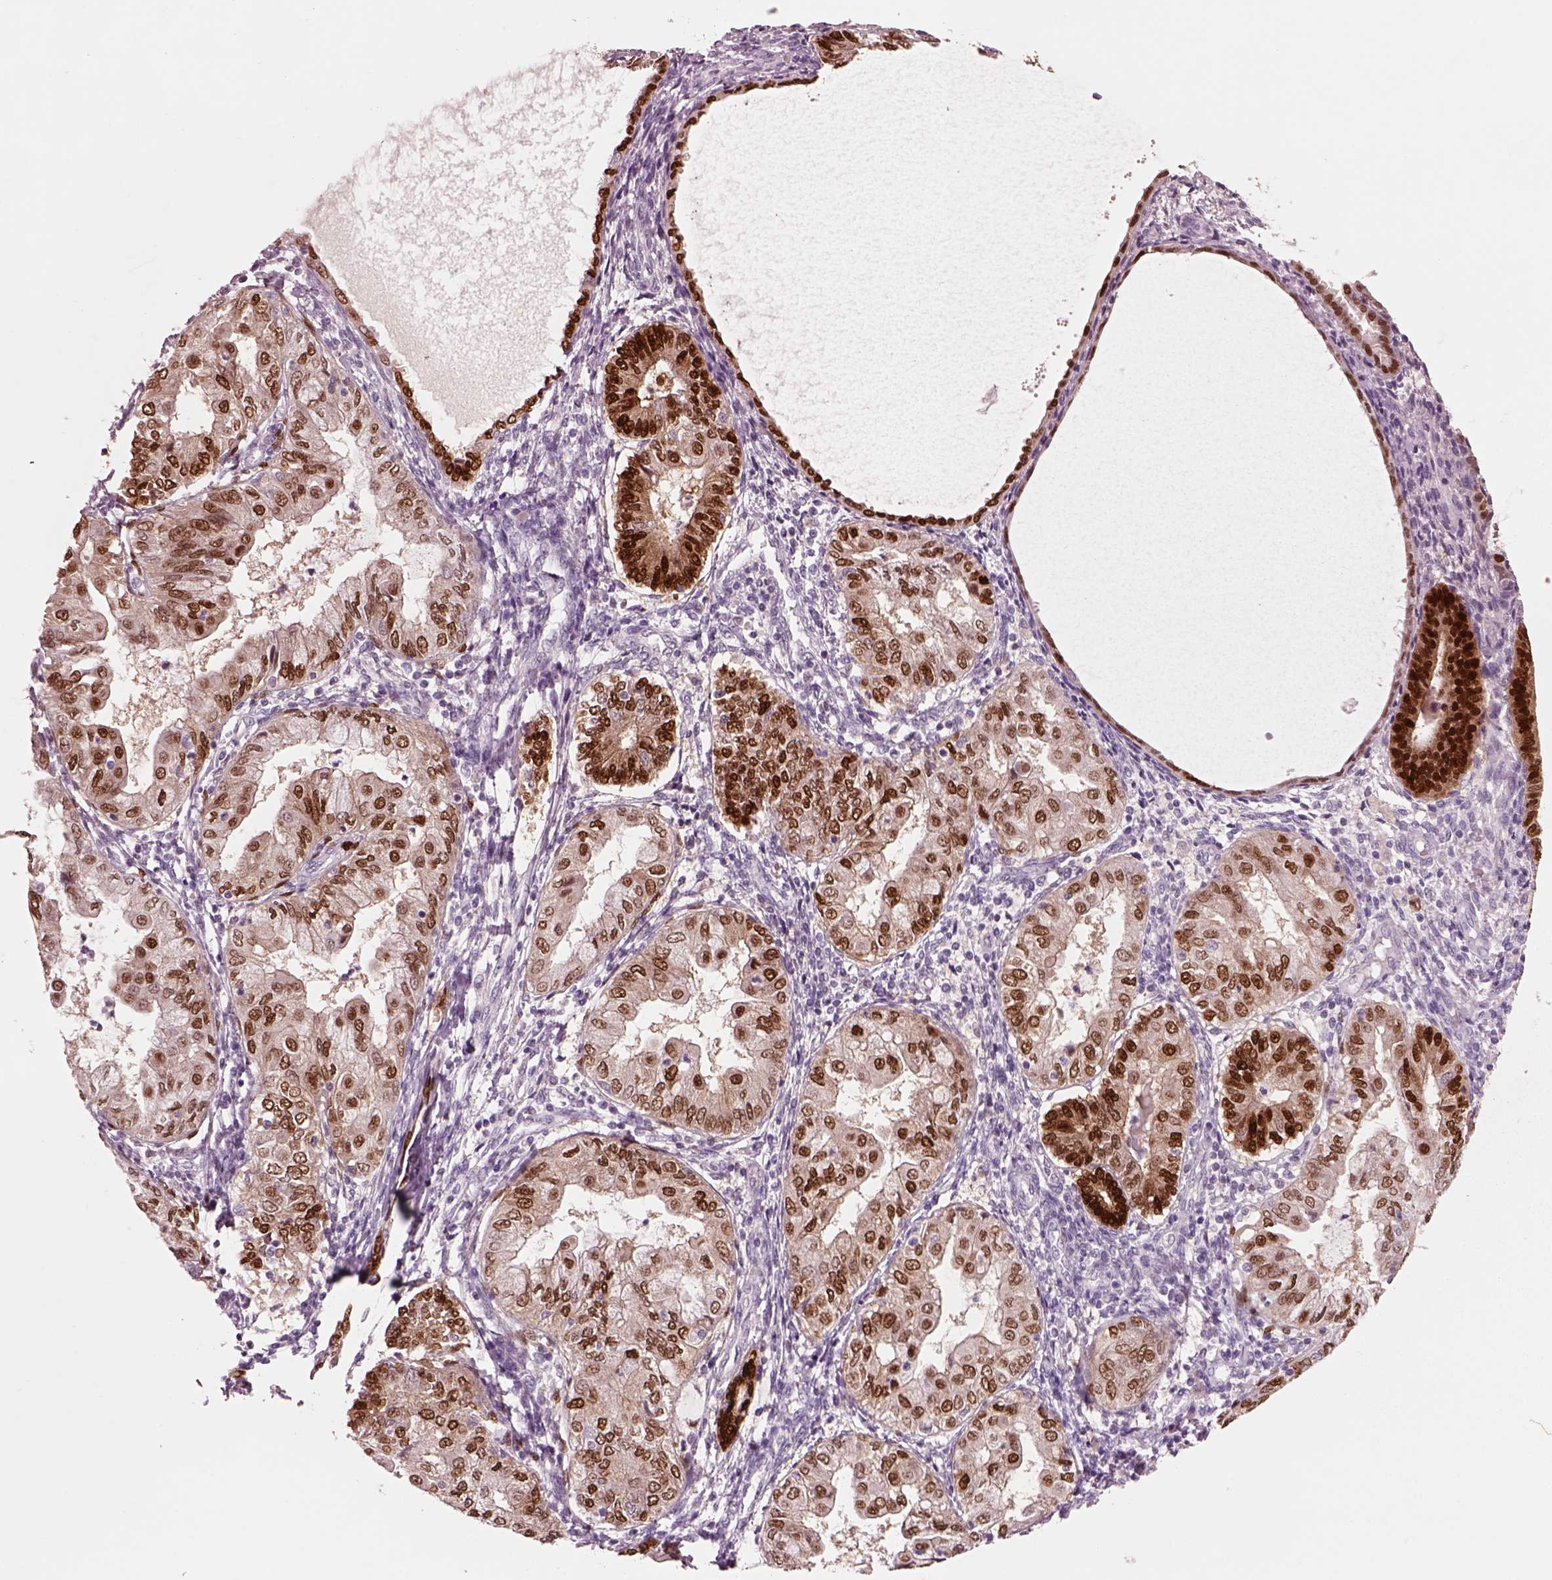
{"staining": {"intensity": "strong", "quantity": ">75%", "location": "nuclear"}, "tissue": "endometrial cancer", "cell_type": "Tumor cells", "image_type": "cancer", "snomed": [{"axis": "morphology", "description": "Adenocarcinoma, NOS"}, {"axis": "topography", "description": "Endometrium"}], "caption": "Immunohistochemistry photomicrograph of human endometrial cancer stained for a protein (brown), which displays high levels of strong nuclear positivity in approximately >75% of tumor cells.", "gene": "SOX9", "patient": {"sex": "female", "age": 68}}